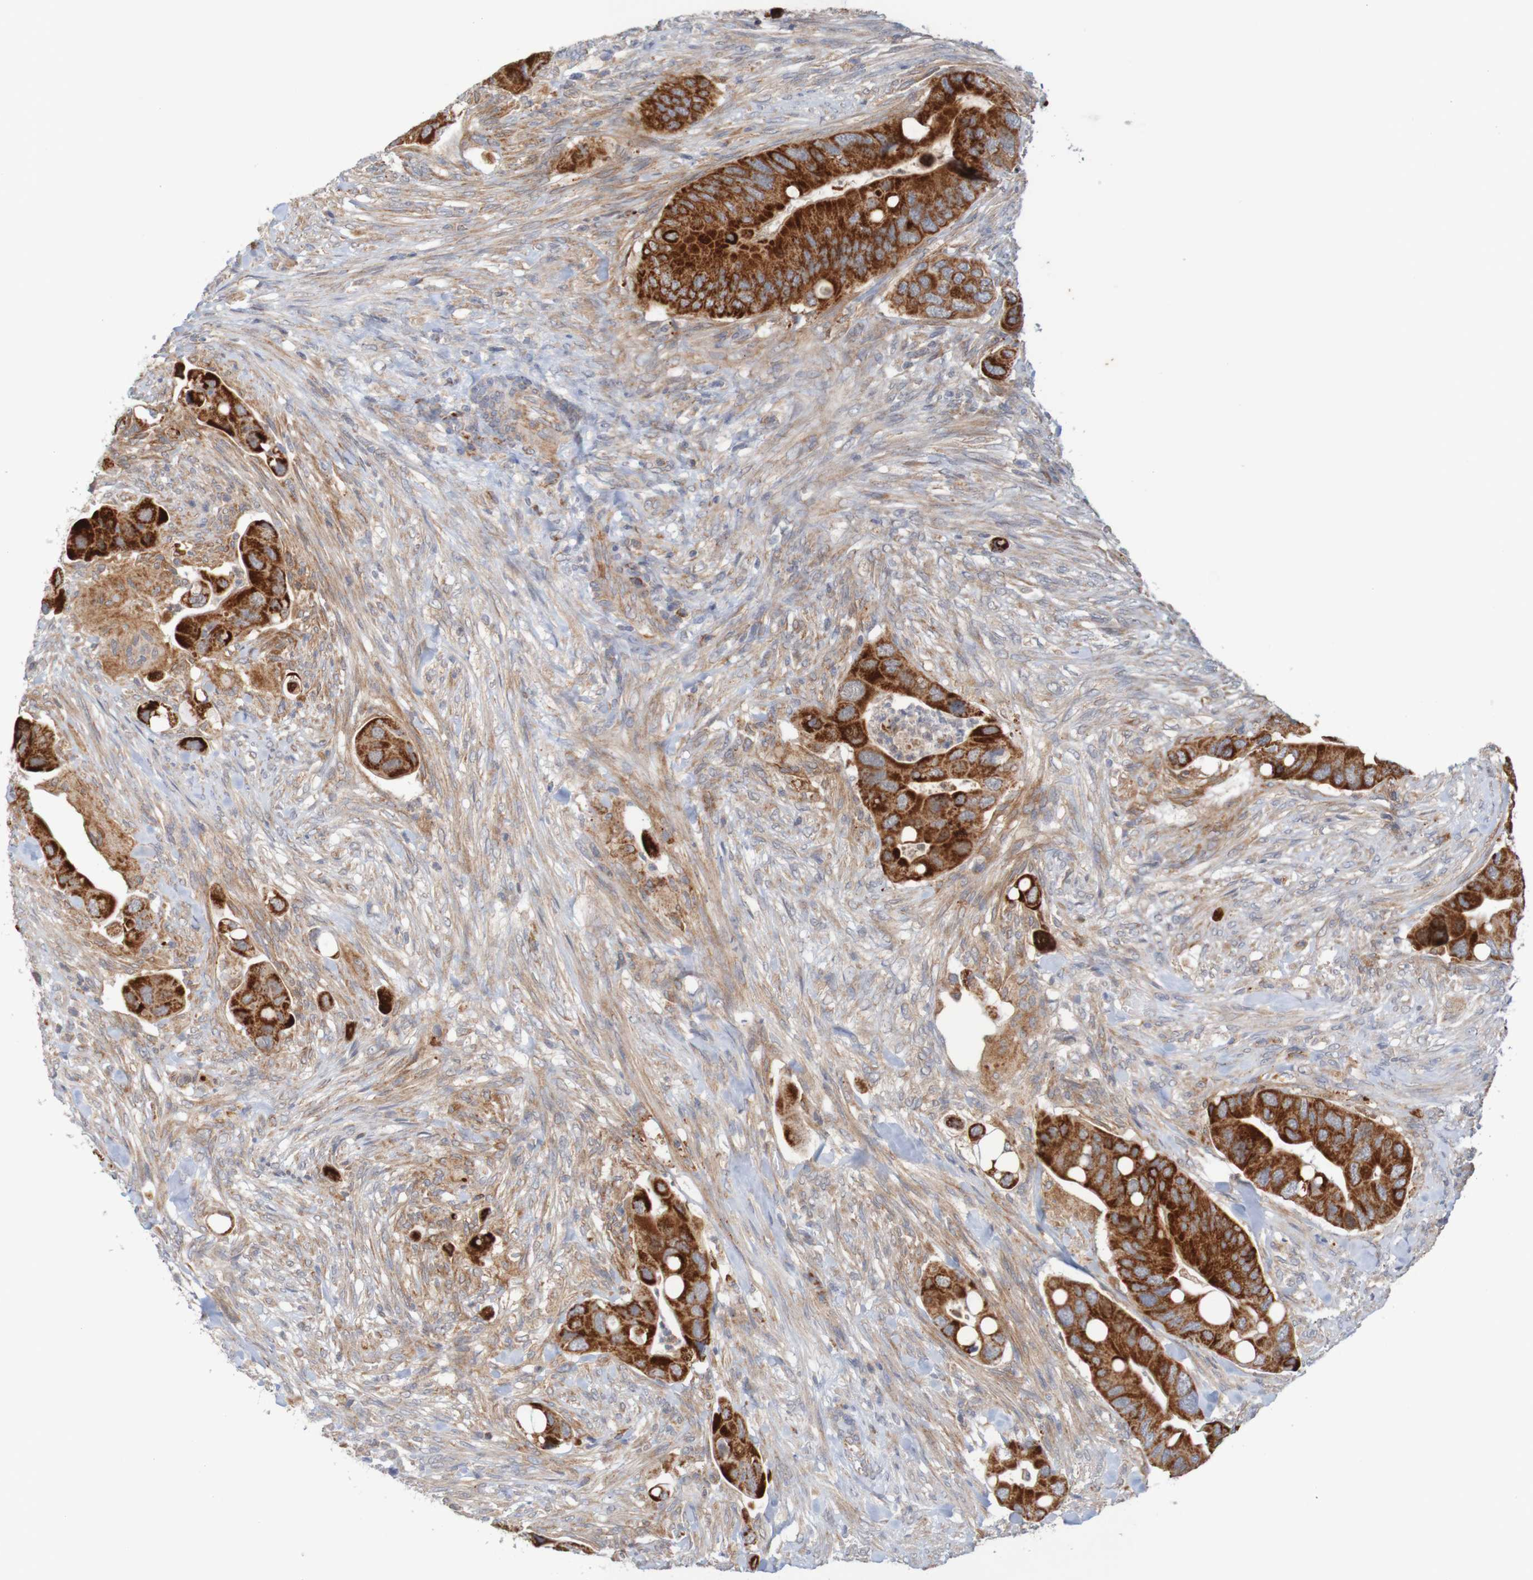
{"staining": {"intensity": "strong", "quantity": ">75%", "location": "cytoplasmic/membranous"}, "tissue": "colorectal cancer", "cell_type": "Tumor cells", "image_type": "cancer", "snomed": [{"axis": "morphology", "description": "Adenocarcinoma, NOS"}, {"axis": "topography", "description": "Rectum"}], "caption": "High-power microscopy captured an IHC micrograph of adenocarcinoma (colorectal), revealing strong cytoplasmic/membranous staining in about >75% of tumor cells. The protein is stained brown, and the nuclei are stained in blue (DAB (3,3'-diaminobenzidine) IHC with brightfield microscopy, high magnification).", "gene": "NAV2", "patient": {"sex": "female", "age": 57}}